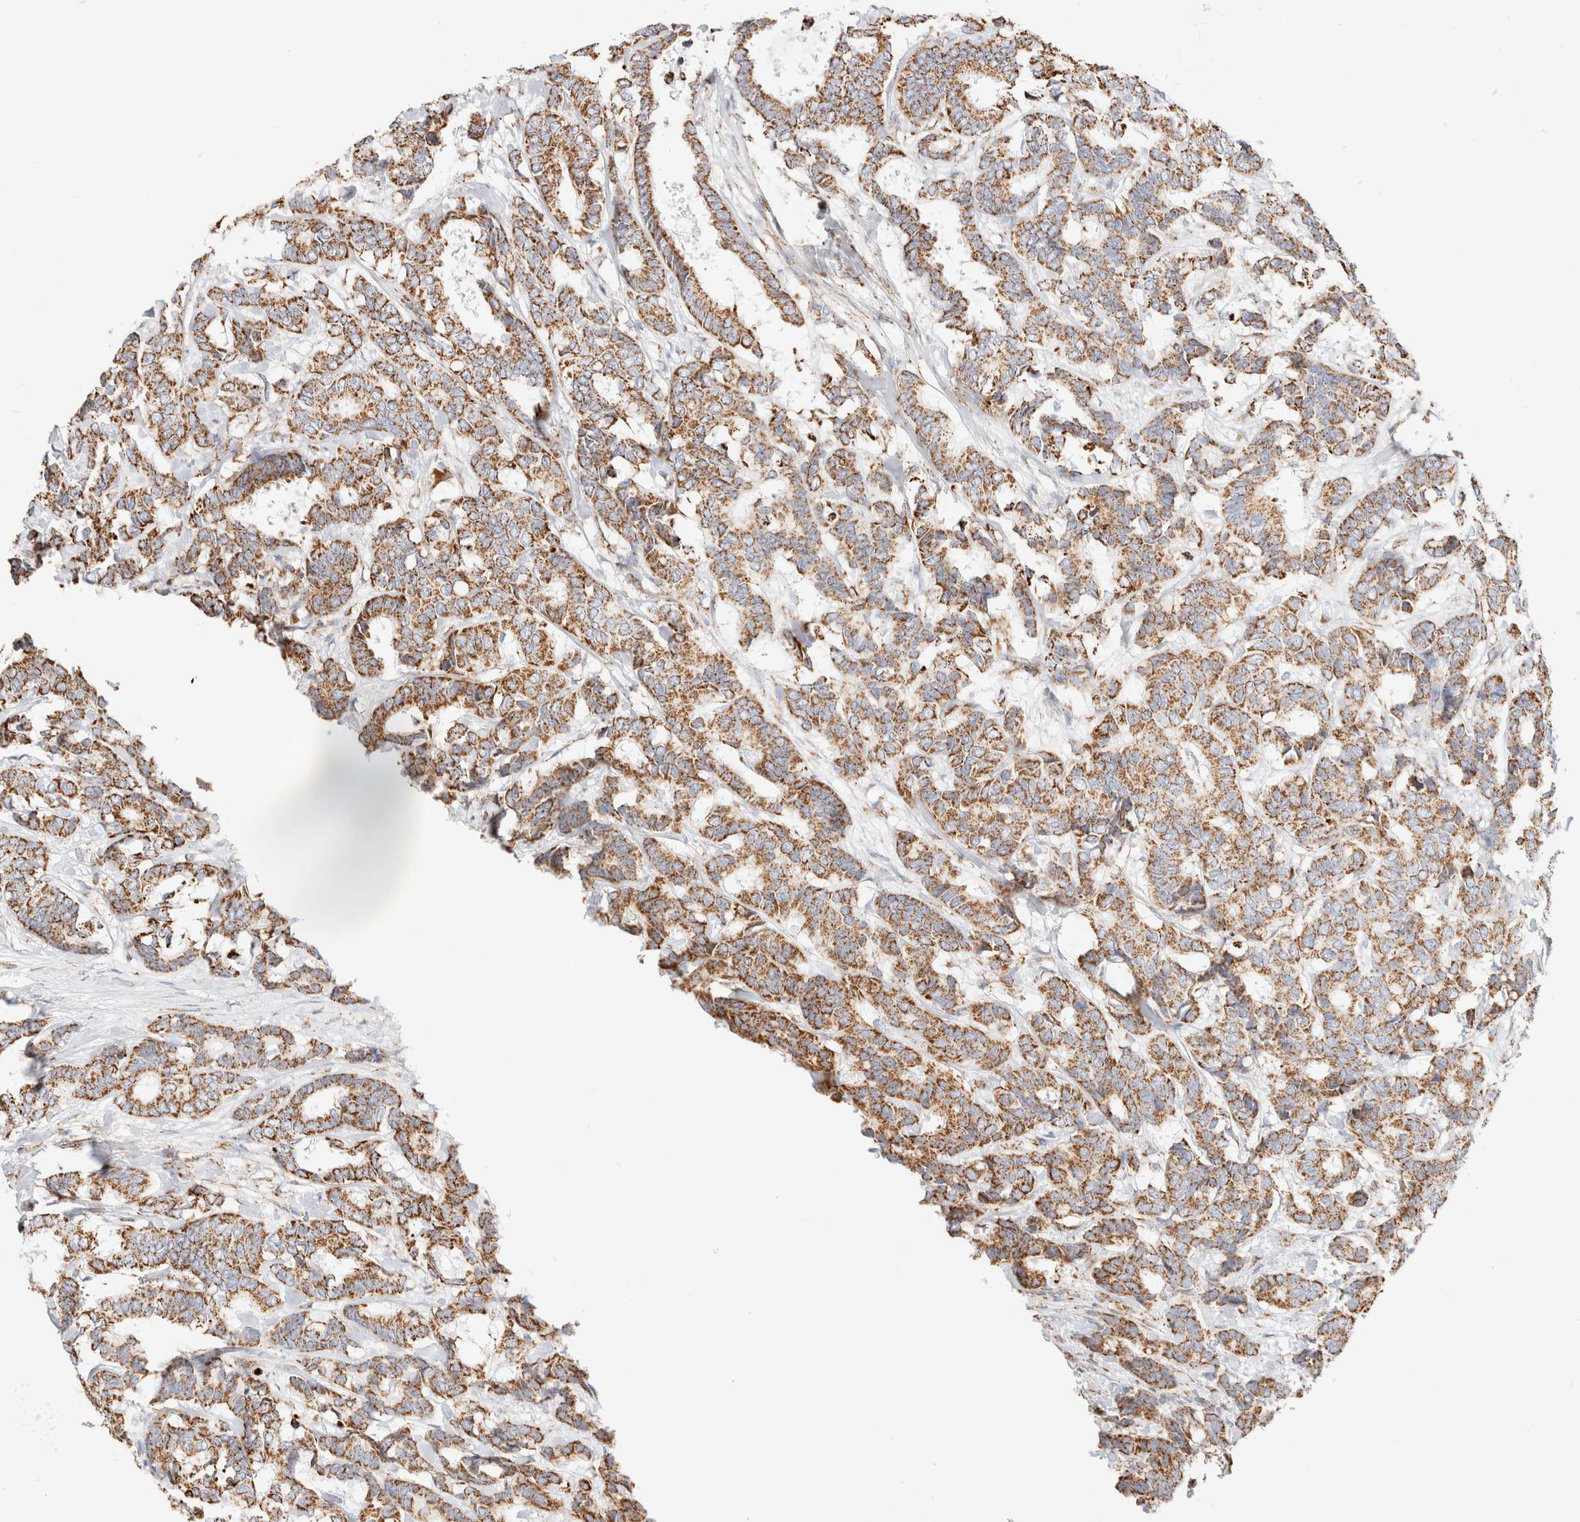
{"staining": {"intensity": "moderate", "quantity": ">75%", "location": "cytoplasmic/membranous"}, "tissue": "breast cancer", "cell_type": "Tumor cells", "image_type": "cancer", "snomed": [{"axis": "morphology", "description": "Duct carcinoma"}, {"axis": "topography", "description": "Breast"}], "caption": "This histopathology image shows immunohistochemistry staining of human invasive ductal carcinoma (breast), with medium moderate cytoplasmic/membranous staining in about >75% of tumor cells.", "gene": "PHB2", "patient": {"sex": "female", "age": 87}}